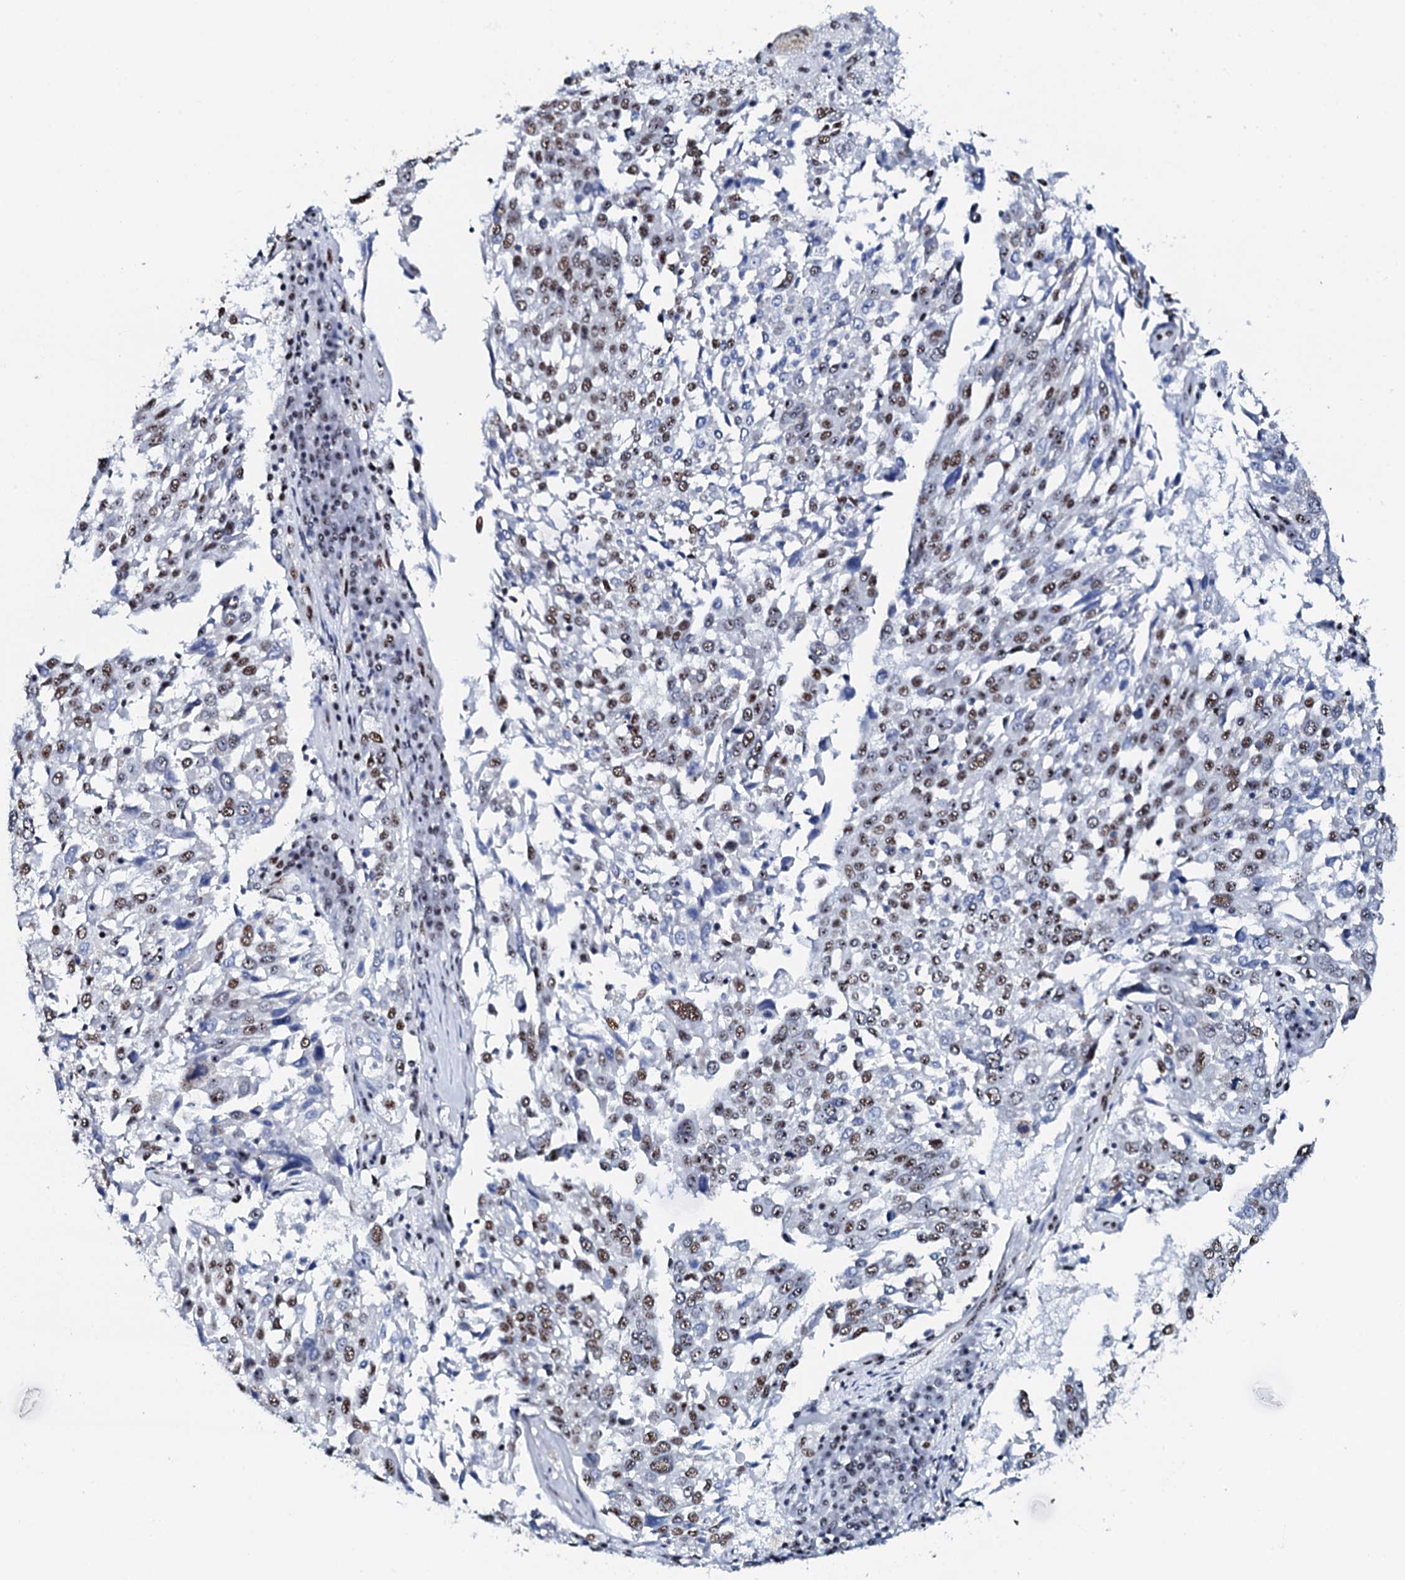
{"staining": {"intensity": "moderate", "quantity": "25%-75%", "location": "nuclear"}, "tissue": "lung cancer", "cell_type": "Tumor cells", "image_type": "cancer", "snomed": [{"axis": "morphology", "description": "Squamous cell carcinoma, NOS"}, {"axis": "topography", "description": "Lung"}], "caption": "Immunohistochemical staining of lung cancer reveals medium levels of moderate nuclear expression in approximately 25%-75% of tumor cells. (DAB = brown stain, brightfield microscopy at high magnification).", "gene": "NKAPD1", "patient": {"sex": "male", "age": 65}}